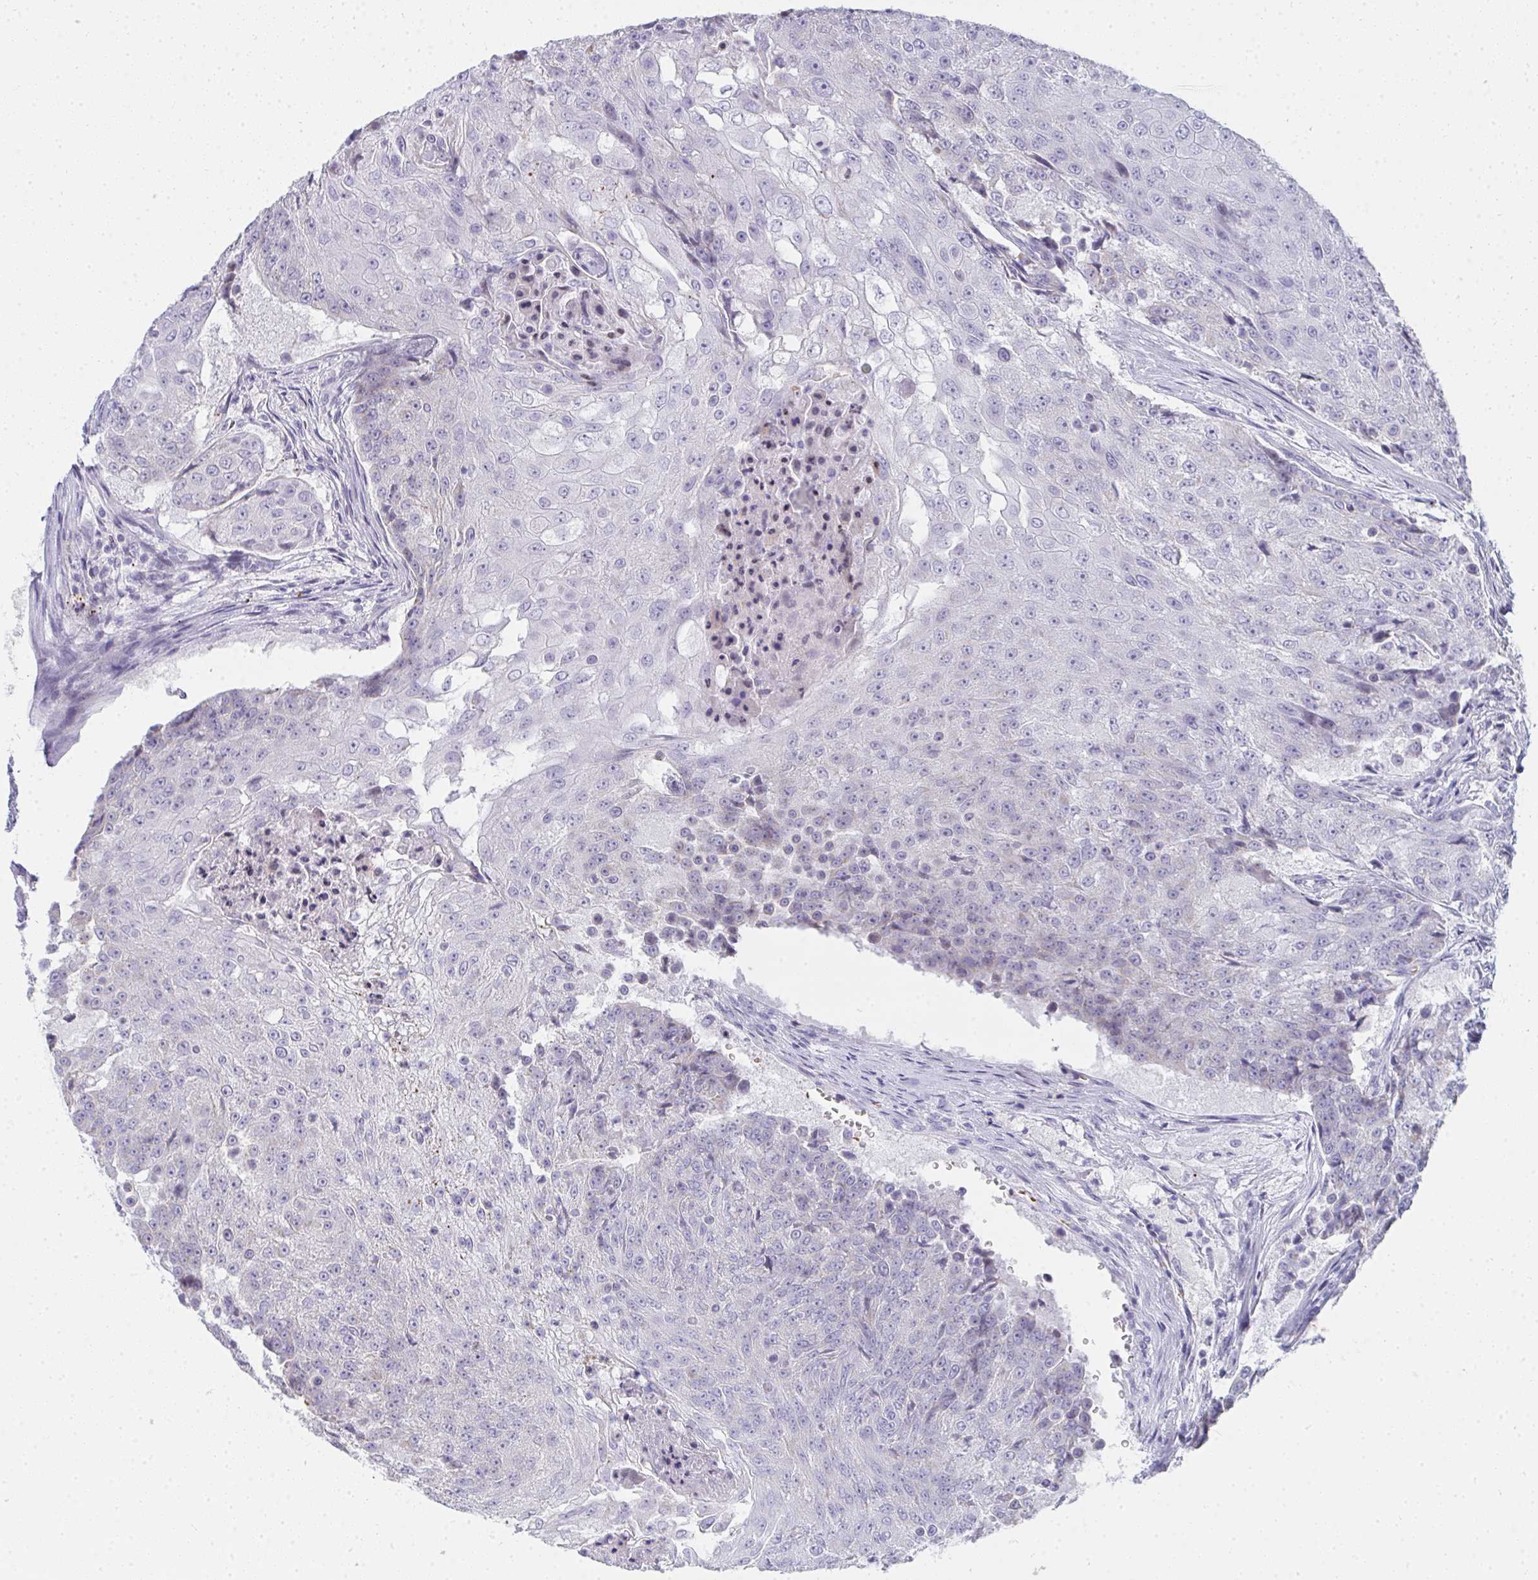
{"staining": {"intensity": "negative", "quantity": "none", "location": "none"}, "tissue": "urothelial cancer", "cell_type": "Tumor cells", "image_type": "cancer", "snomed": [{"axis": "morphology", "description": "Urothelial carcinoma, High grade"}, {"axis": "topography", "description": "Urinary bladder"}], "caption": "An immunohistochemistry image of urothelial carcinoma (high-grade) is shown. There is no staining in tumor cells of urothelial carcinoma (high-grade). (Brightfield microscopy of DAB immunohistochemistry at high magnification).", "gene": "ZNF182", "patient": {"sex": "female", "age": 63}}